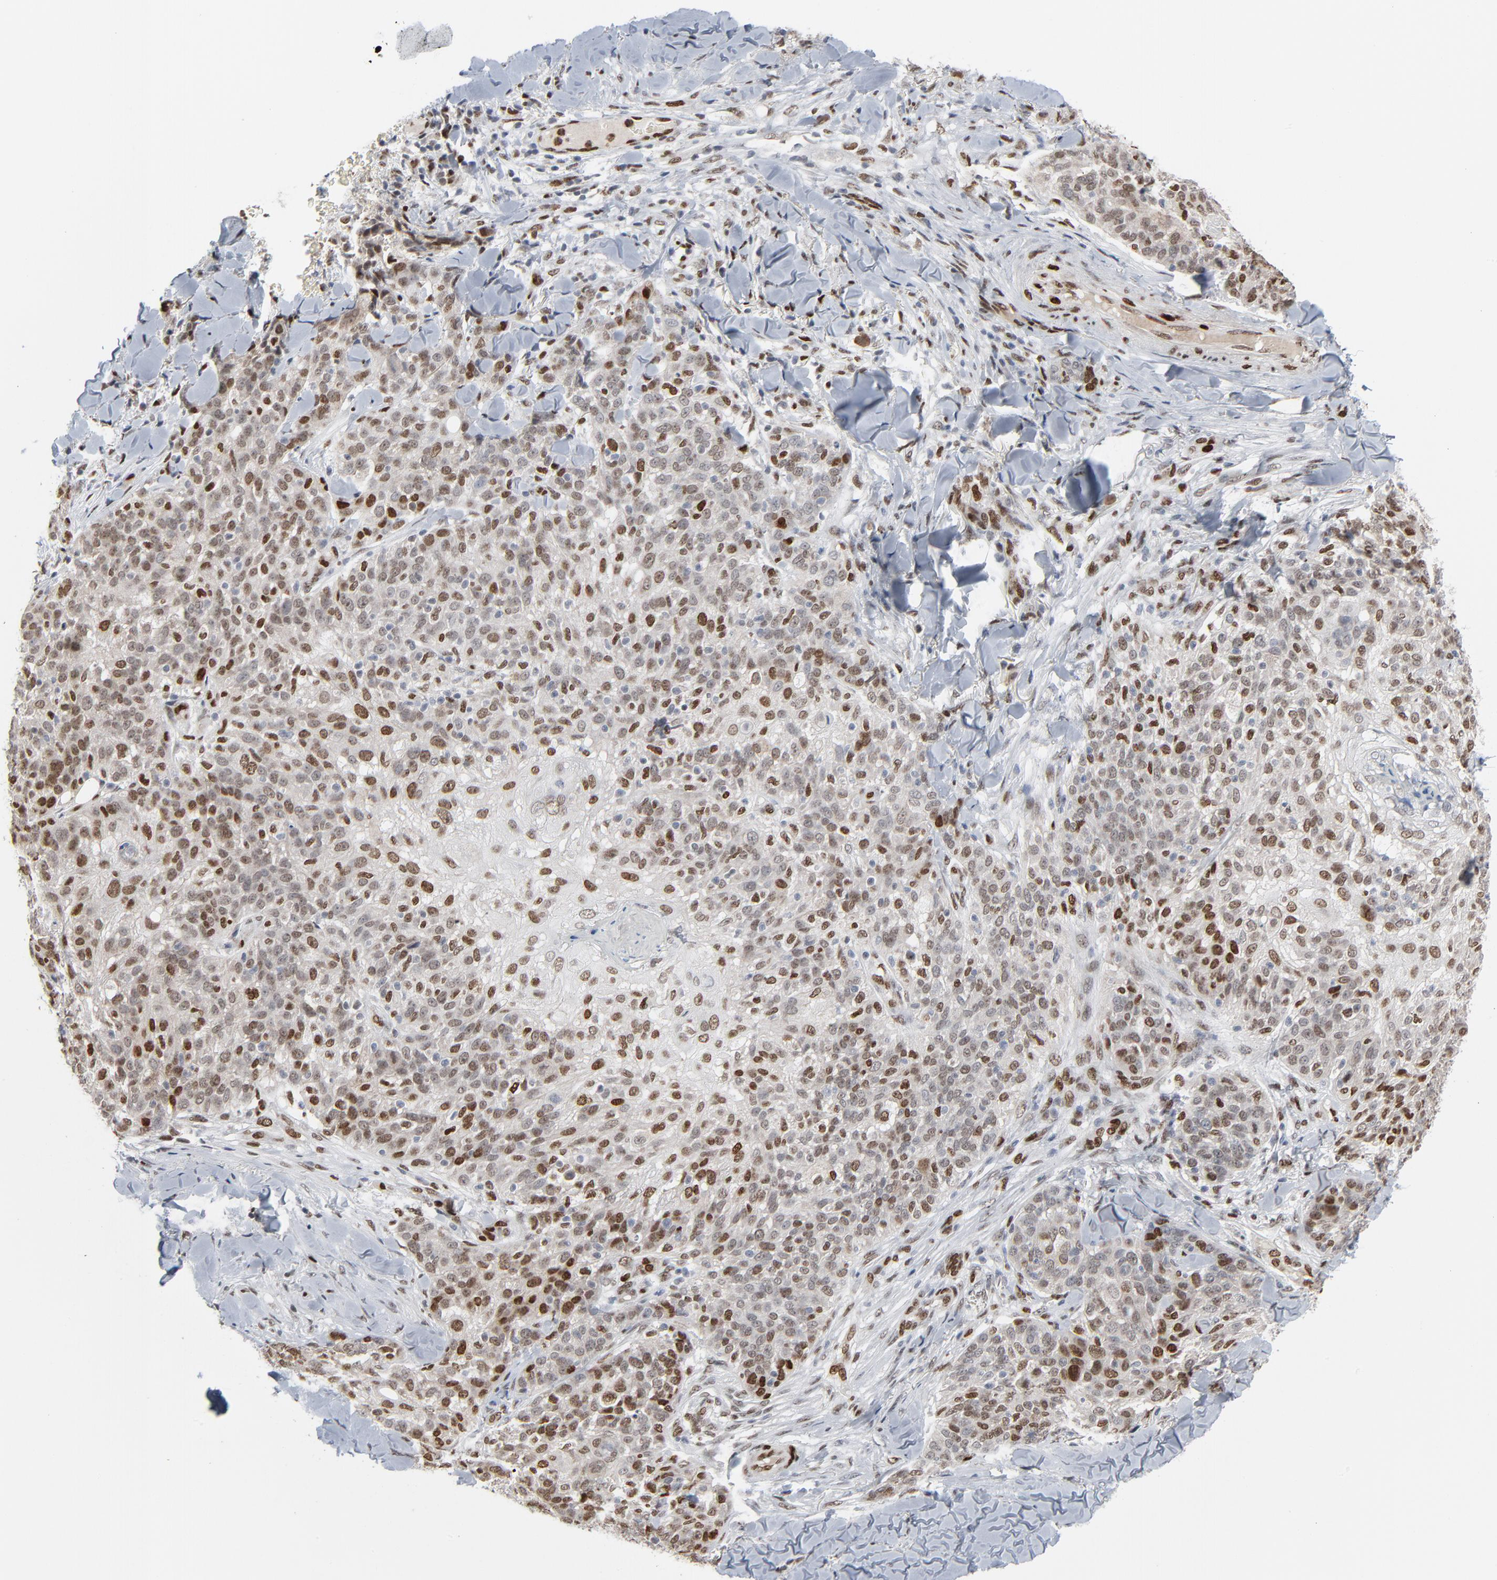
{"staining": {"intensity": "strong", "quantity": ">75%", "location": "nuclear"}, "tissue": "skin cancer", "cell_type": "Tumor cells", "image_type": "cancer", "snomed": [{"axis": "morphology", "description": "Normal tissue, NOS"}, {"axis": "morphology", "description": "Squamous cell carcinoma, NOS"}, {"axis": "topography", "description": "Skin"}], "caption": "About >75% of tumor cells in human skin cancer exhibit strong nuclear protein positivity as visualized by brown immunohistochemical staining.", "gene": "CUX1", "patient": {"sex": "female", "age": 83}}